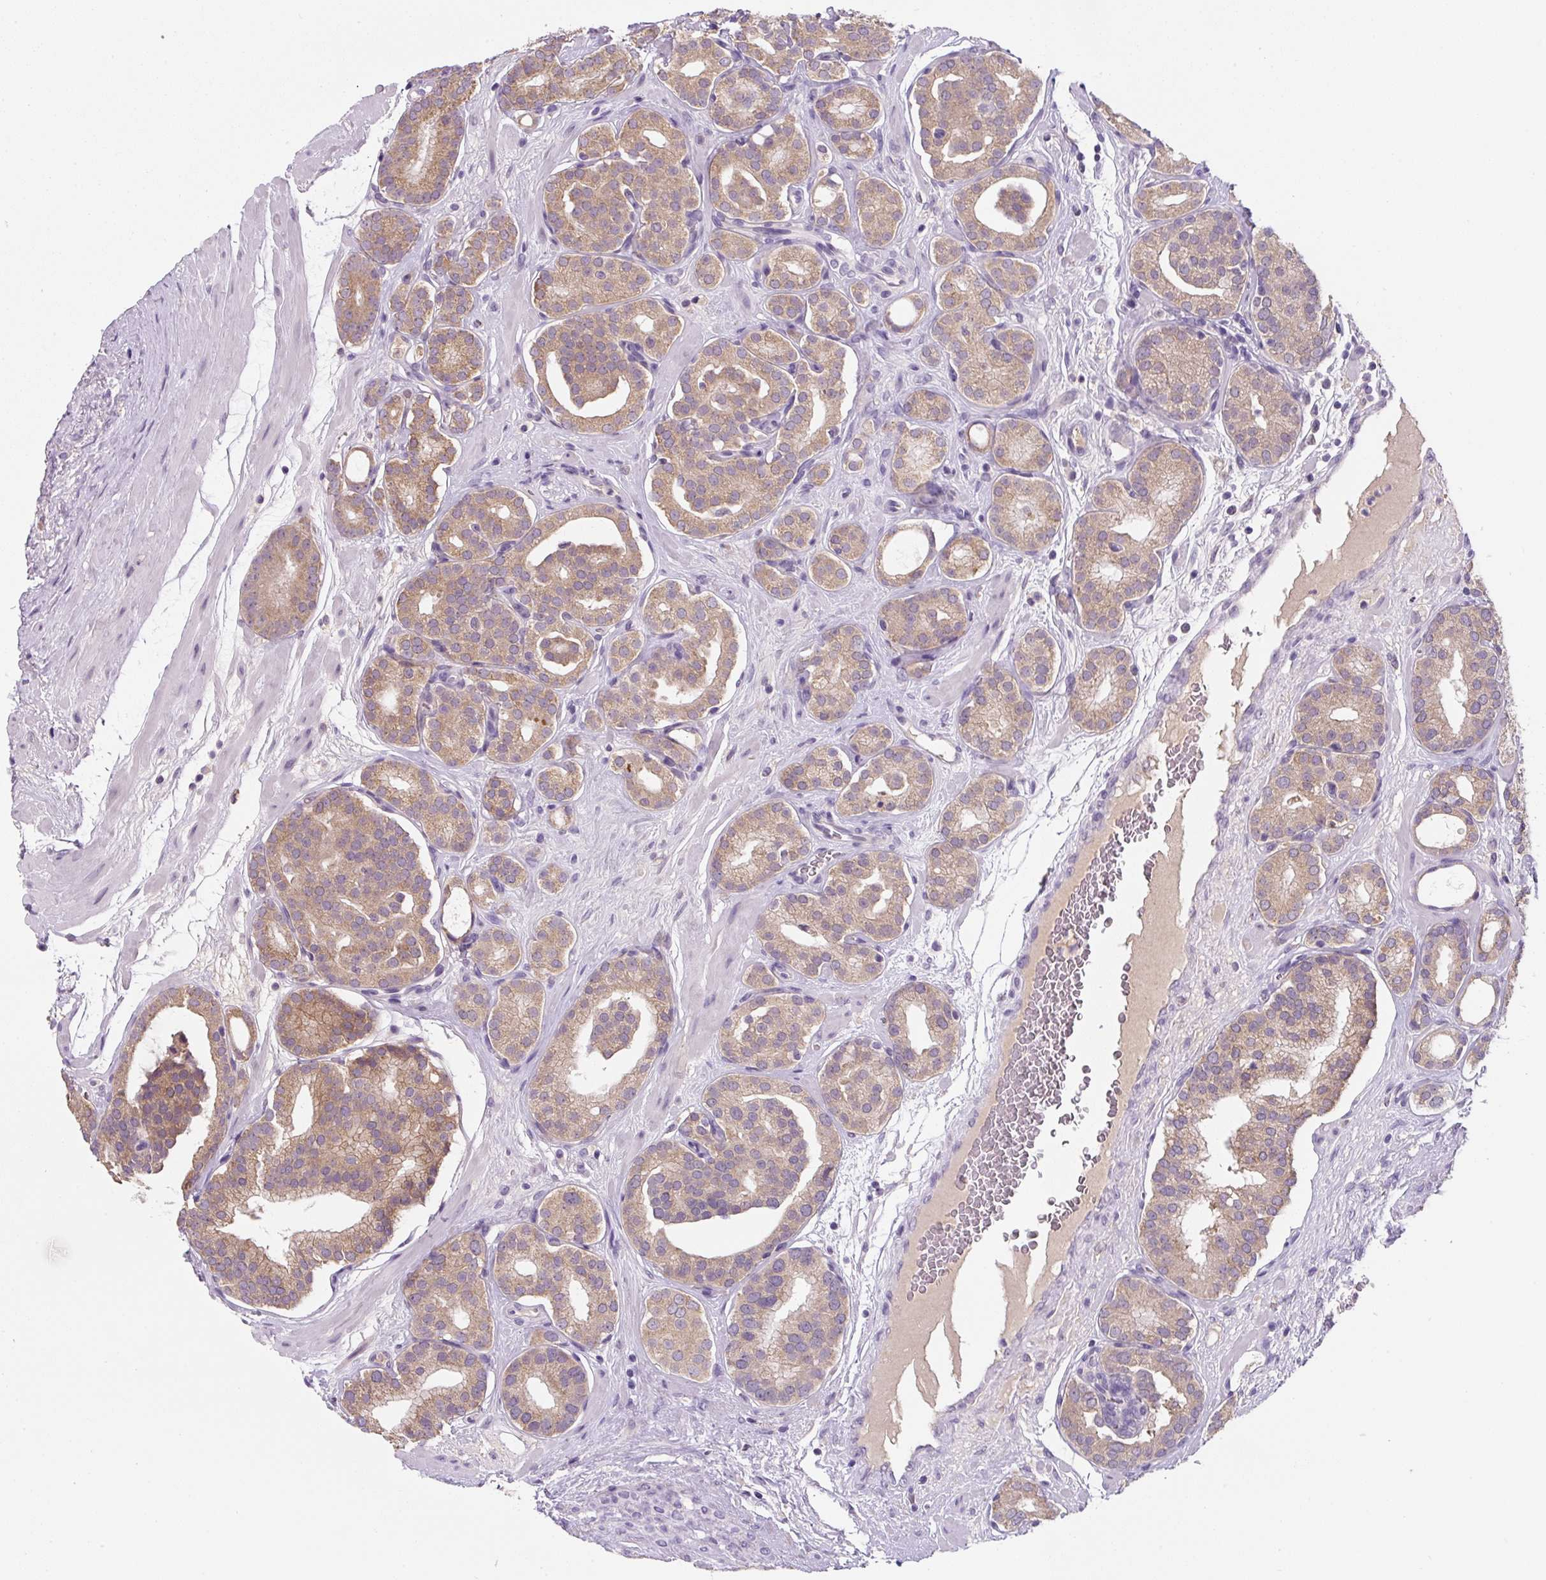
{"staining": {"intensity": "moderate", "quantity": "25%-75%", "location": "cytoplasmic/membranous"}, "tissue": "prostate cancer", "cell_type": "Tumor cells", "image_type": "cancer", "snomed": [{"axis": "morphology", "description": "Adenocarcinoma, High grade"}, {"axis": "topography", "description": "Prostate"}], "caption": "Brown immunohistochemical staining in prostate cancer (adenocarcinoma (high-grade)) reveals moderate cytoplasmic/membranous expression in about 25%-75% of tumor cells. The staining was performed using DAB (3,3'-diaminobenzidine) to visualize the protein expression in brown, while the nuclei were stained in blue with hematoxylin (Magnification: 20x).", "gene": "FZD5", "patient": {"sex": "male", "age": 66}}